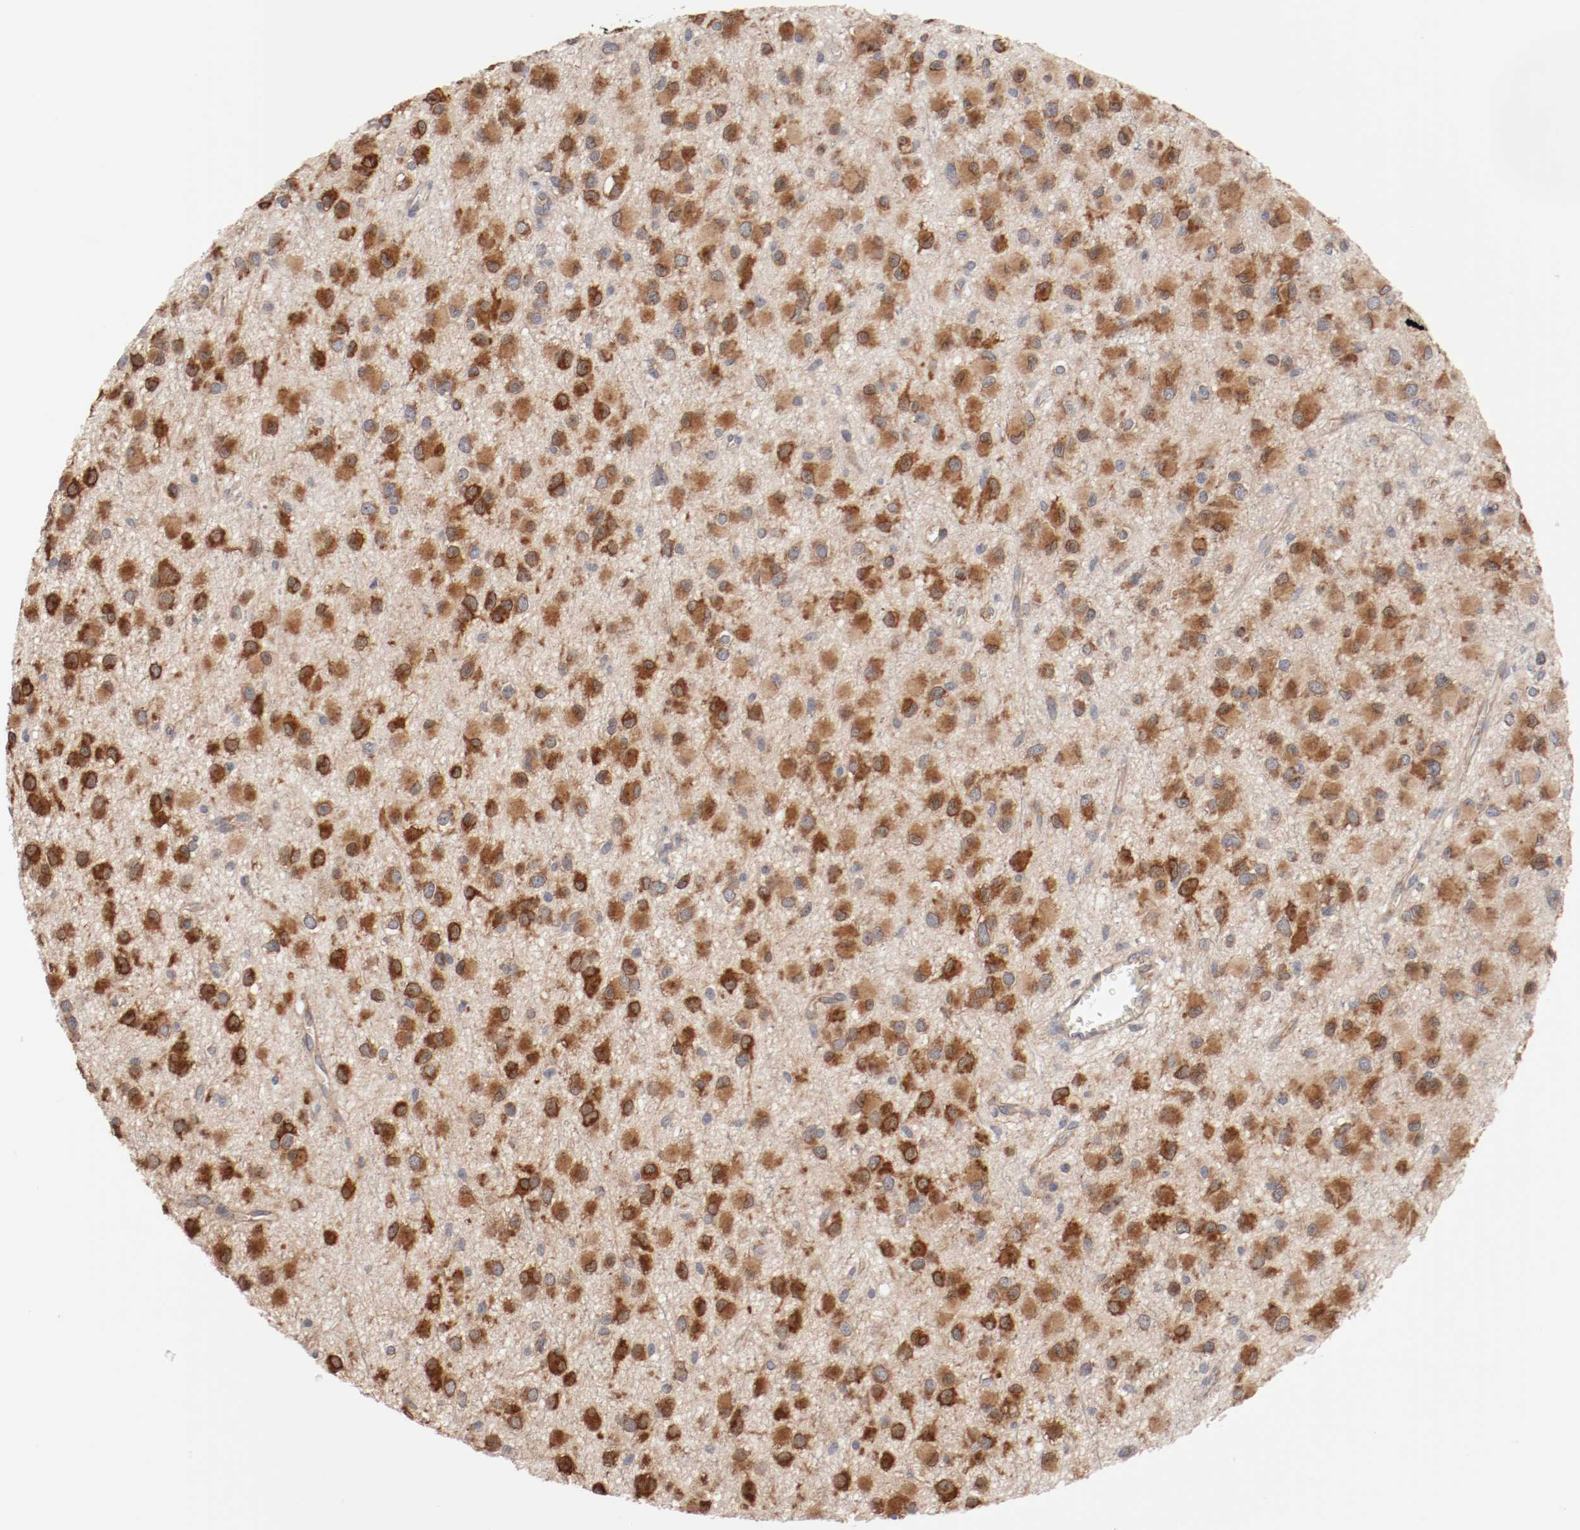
{"staining": {"intensity": "strong", "quantity": "25%-75%", "location": "cytoplasmic/membranous"}, "tissue": "glioma", "cell_type": "Tumor cells", "image_type": "cancer", "snomed": [{"axis": "morphology", "description": "Glioma, malignant, Low grade"}, {"axis": "topography", "description": "Brain"}], "caption": "Low-grade glioma (malignant) stained for a protein exhibits strong cytoplasmic/membranous positivity in tumor cells.", "gene": "RNASE11", "patient": {"sex": "male", "age": 42}}